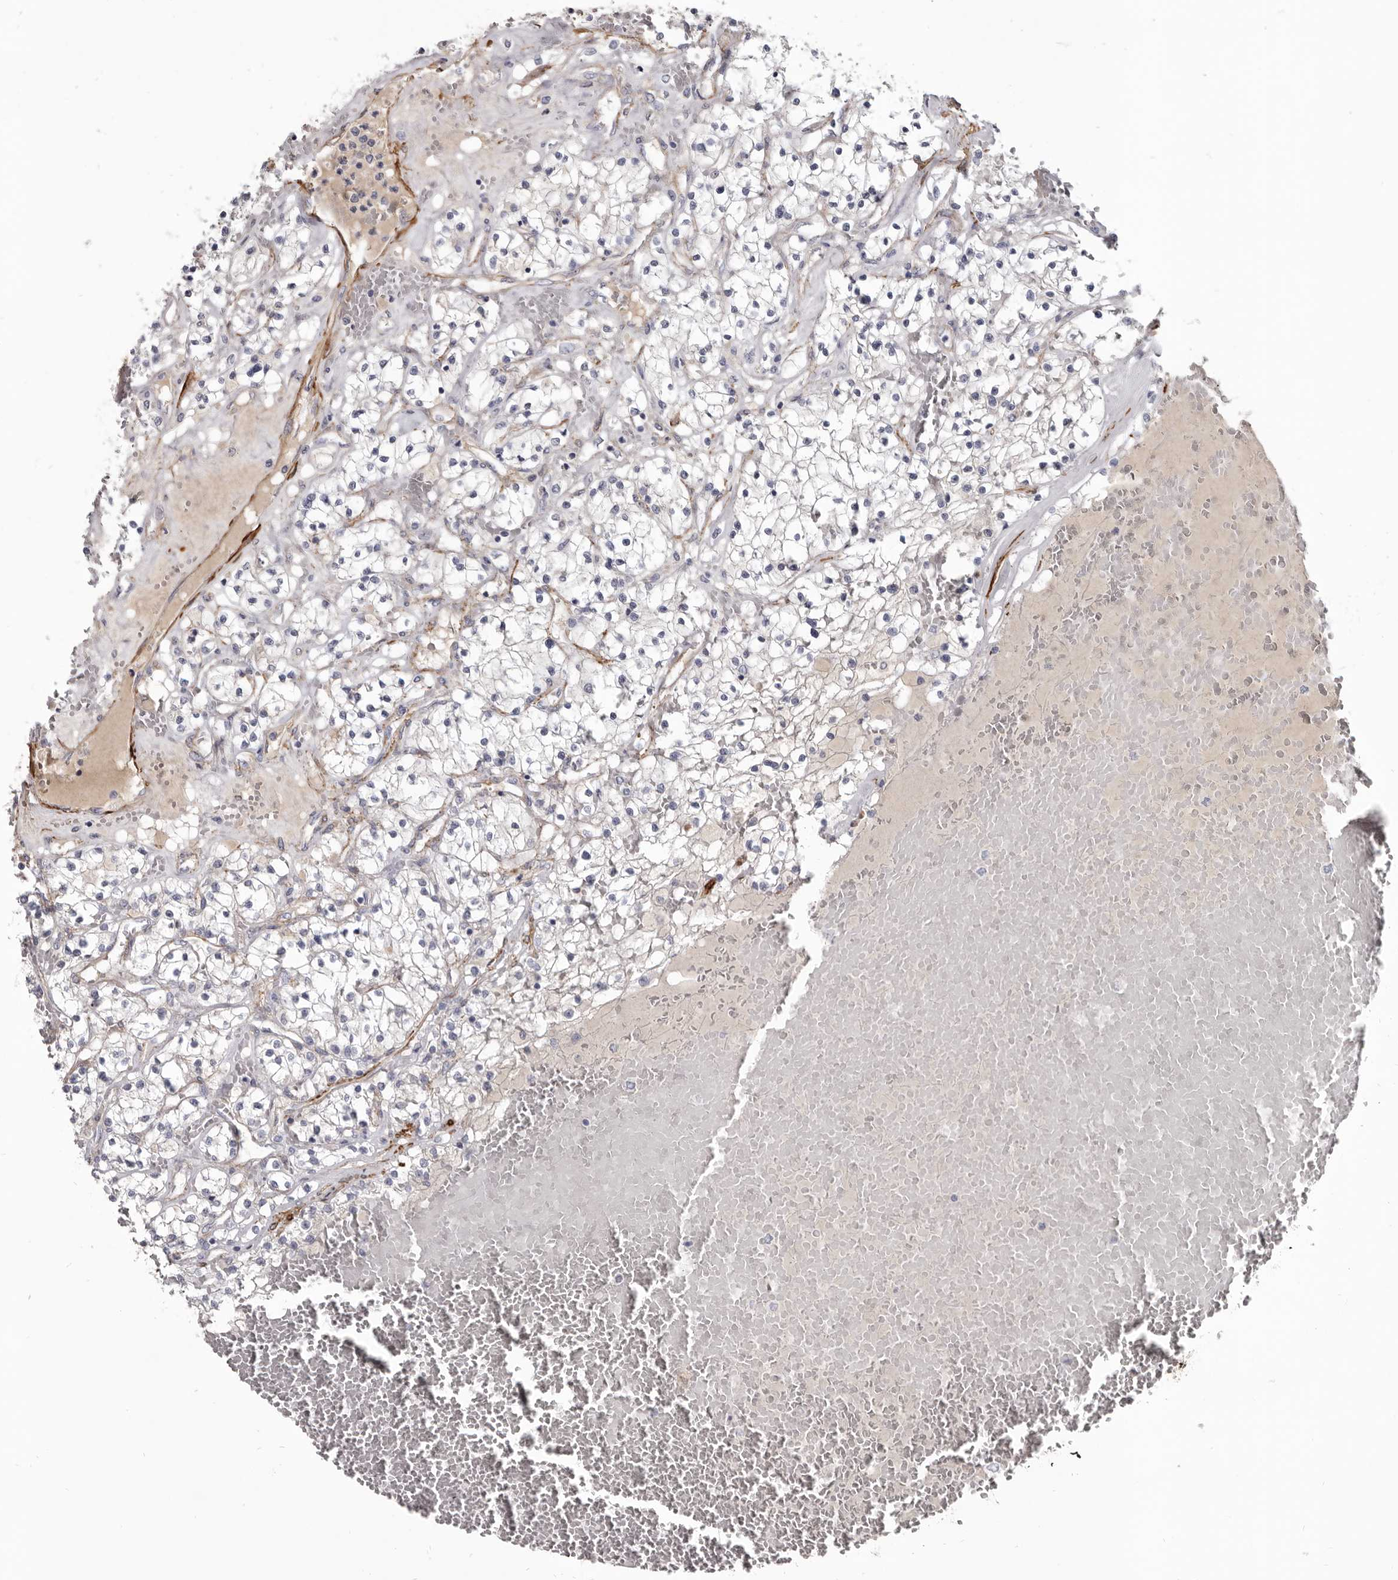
{"staining": {"intensity": "negative", "quantity": "none", "location": "none"}, "tissue": "renal cancer", "cell_type": "Tumor cells", "image_type": "cancer", "snomed": [{"axis": "morphology", "description": "Normal tissue, NOS"}, {"axis": "morphology", "description": "Adenocarcinoma, NOS"}, {"axis": "topography", "description": "Kidney"}], "caption": "Micrograph shows no significant protein expression in tumor cells of adenocarcinoma (renal).", "gene": "CGN", "patient": {"sex": "male", "age": 68}}